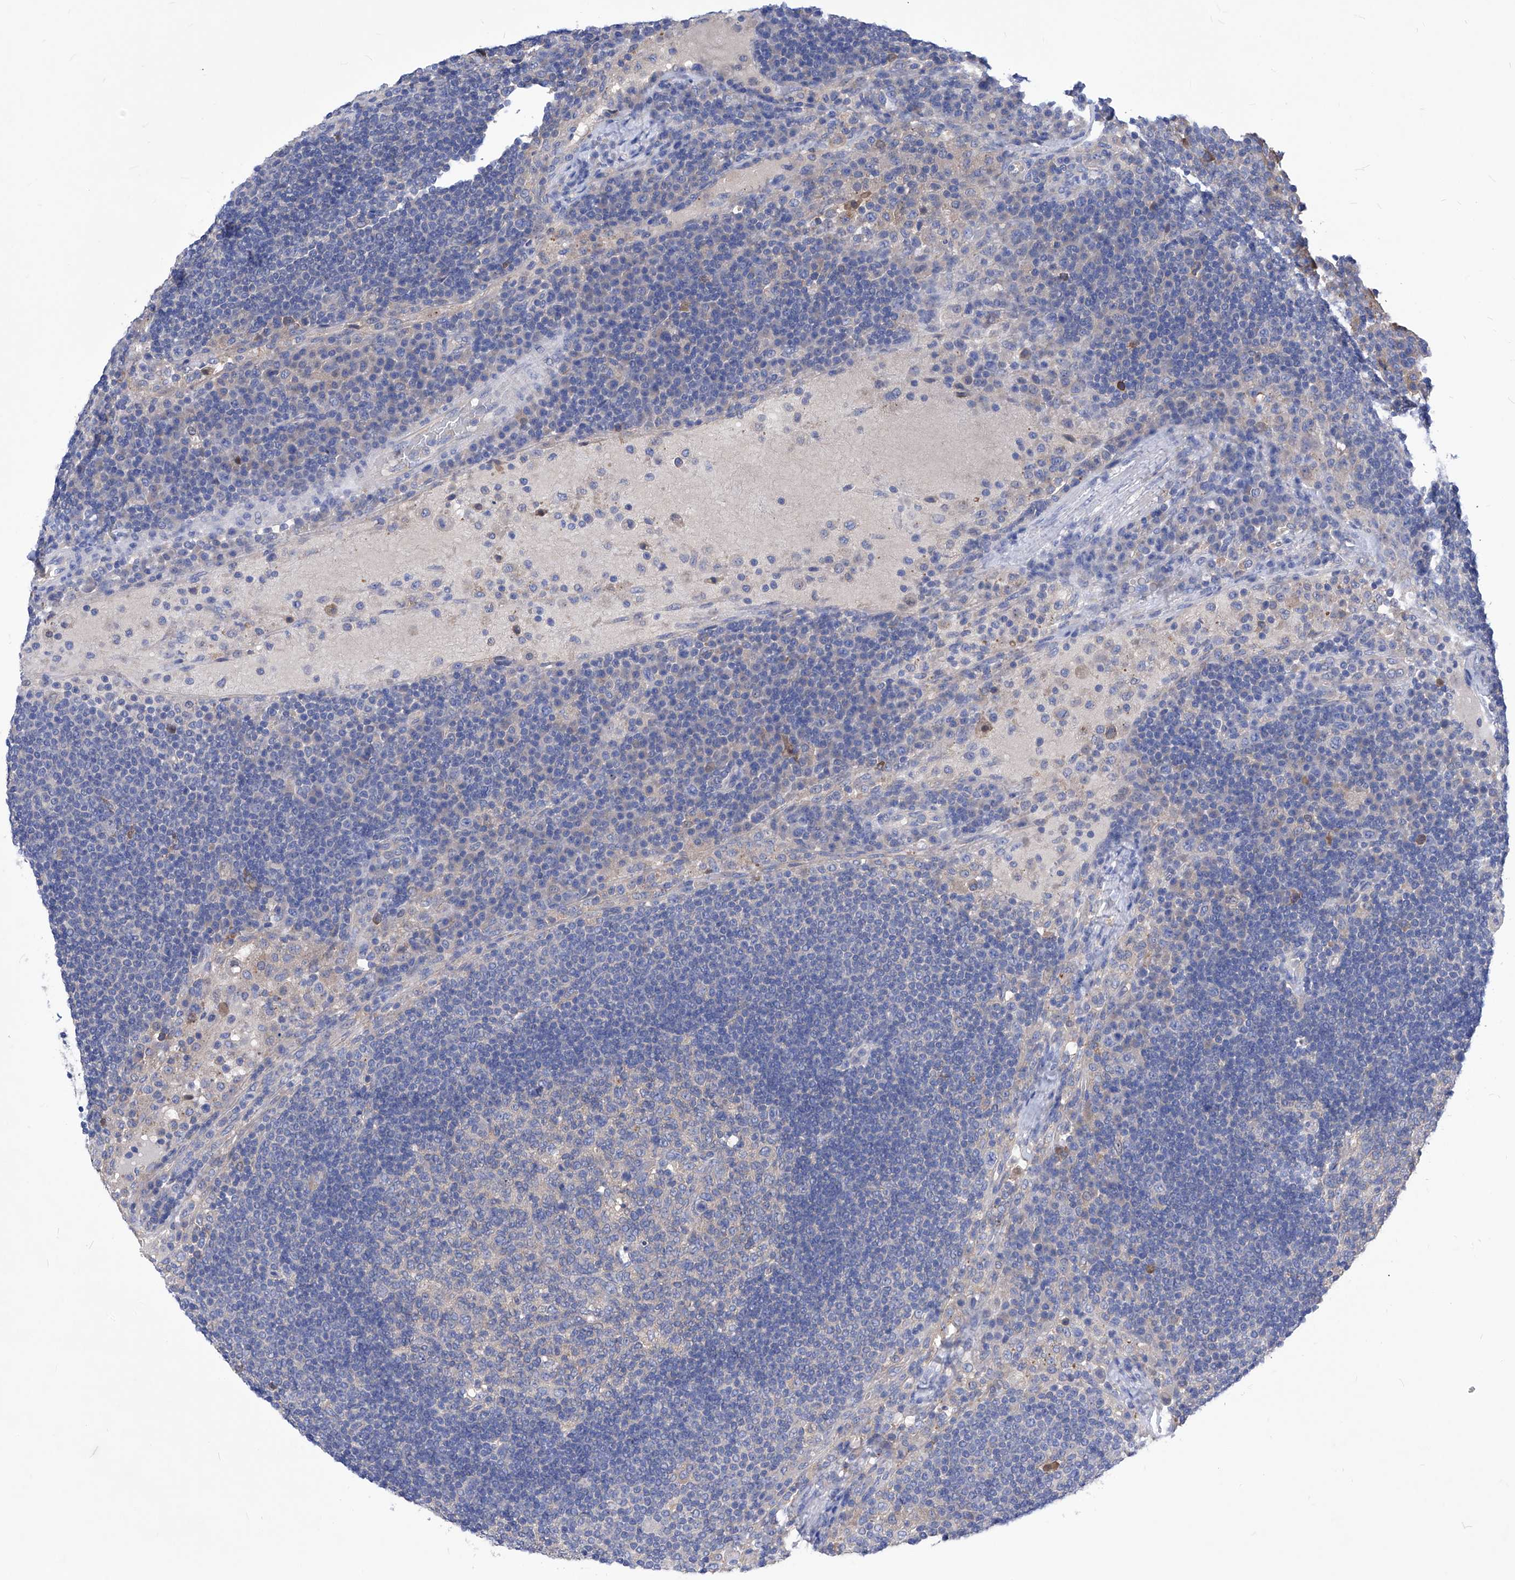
{"staining": {"intensity": "negative", "quantity": "none", "location": "none"}, "tissue": "lymph node", "cell_type": "Germinal center cells", "image_type": "normal", "snomed": [{"axis": "morphology", "description": "Normal tissue, NOS"}, {"axis": "topography", "description": "Lymph node"}], "caption": "IHC micrograph of benign lymph node: lymph node stained with DAB shows no significant protein staining in germinal center cells. Brightfield microscopy of IHC stained with DAB (brown) and hematoxylin (blue), captured at high magnification.", "gene": "XPNPEP1", "patient": {"sex": "female", "age": 53}}